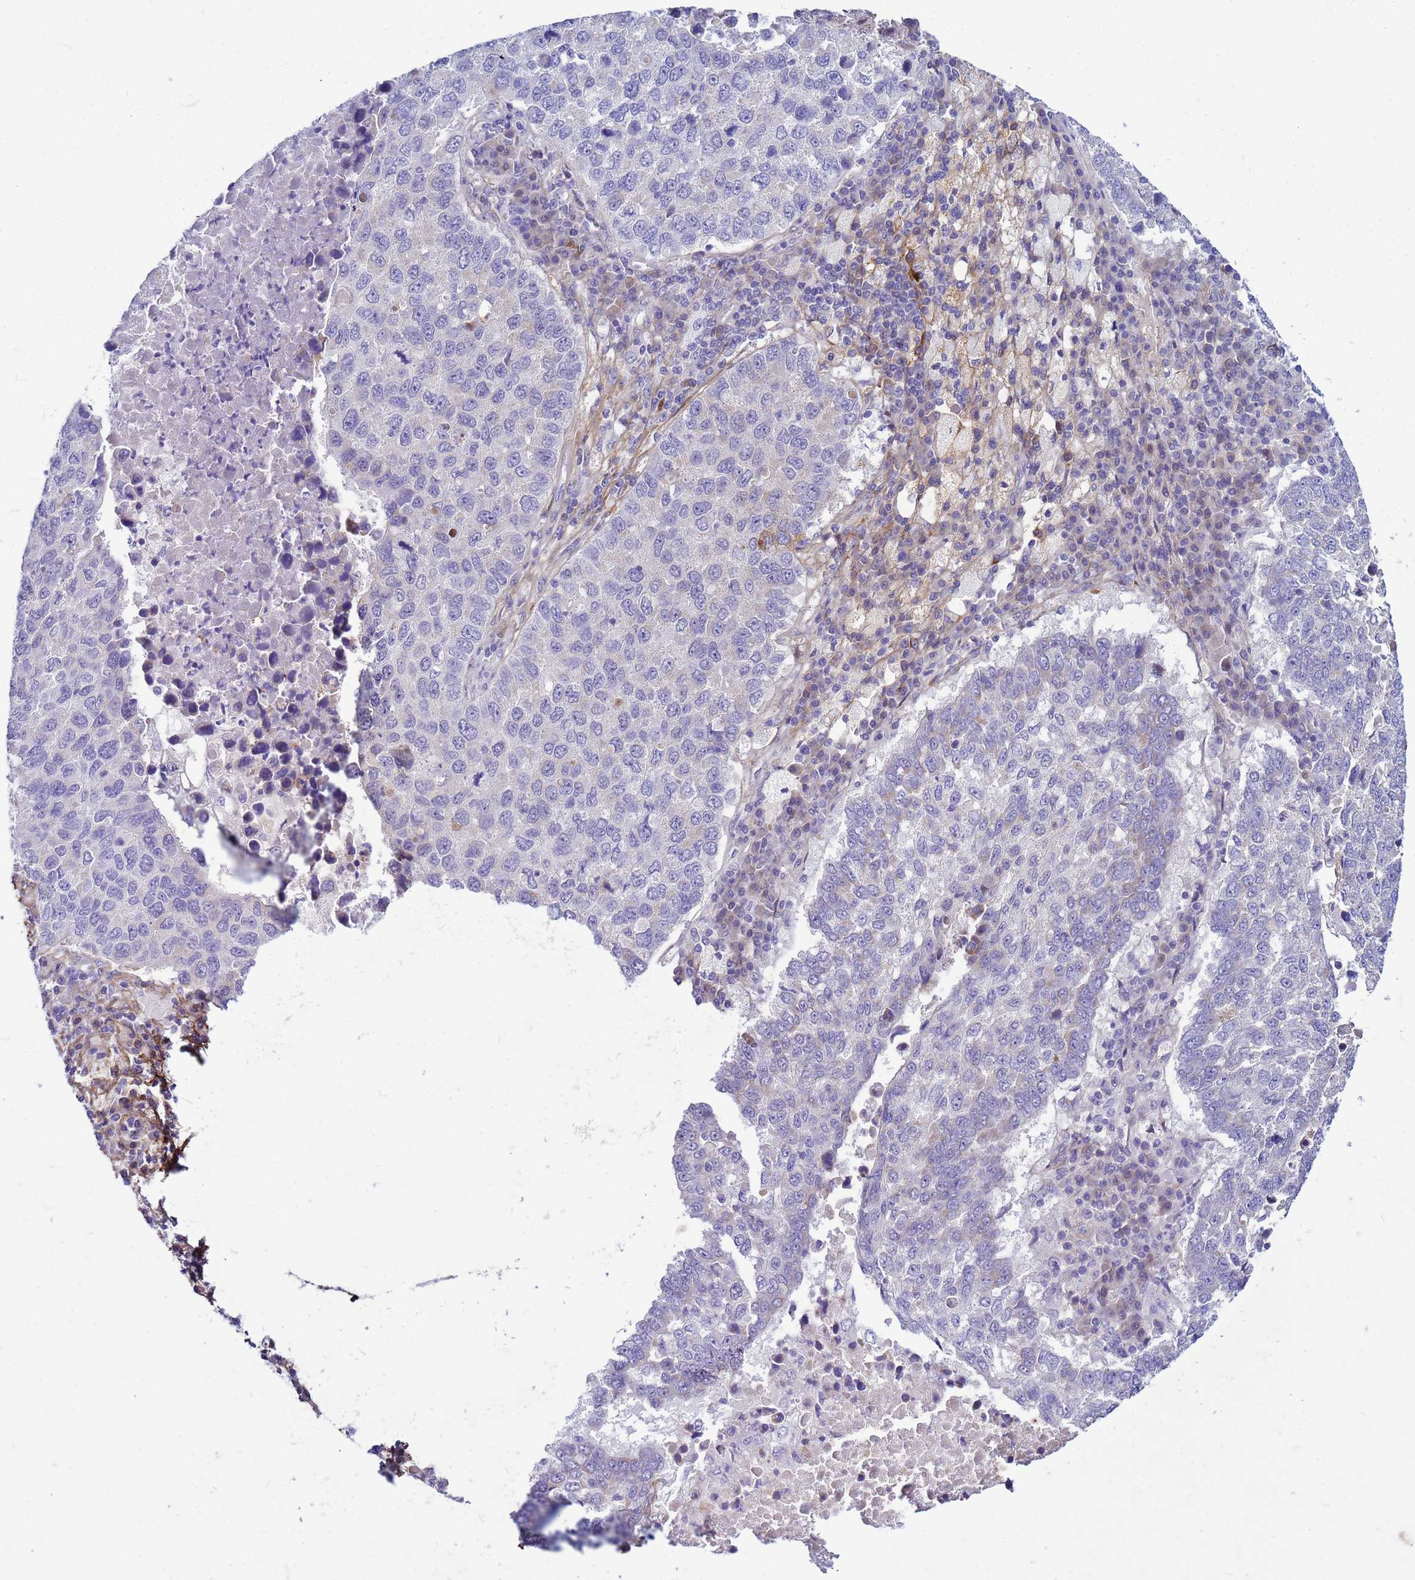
{"staining": {"intensity": "negative", "quantity": "none", "location": "none"}, "tissue": "lung cancer", "cell_type": "Tumor cells", "image_type": "cancer", "snomed": [{"axis": "morphology", "description": "Squamous cell carcinoma, NOS"}, {"axis": "topography", "description": "Lung"}], "caption": "Lung cancer (squamous cell carcinoma) was stained to show a protein in brown. There is no significant positivity in tumor cells. (Stains: DAB immunohistochemistry (IHC) with hematoxylin counter stain, Microscopy: brightfield microscopy at high magnification).", "gene": "P2RX7", "patient": {"sex": "male", "age": 73}}